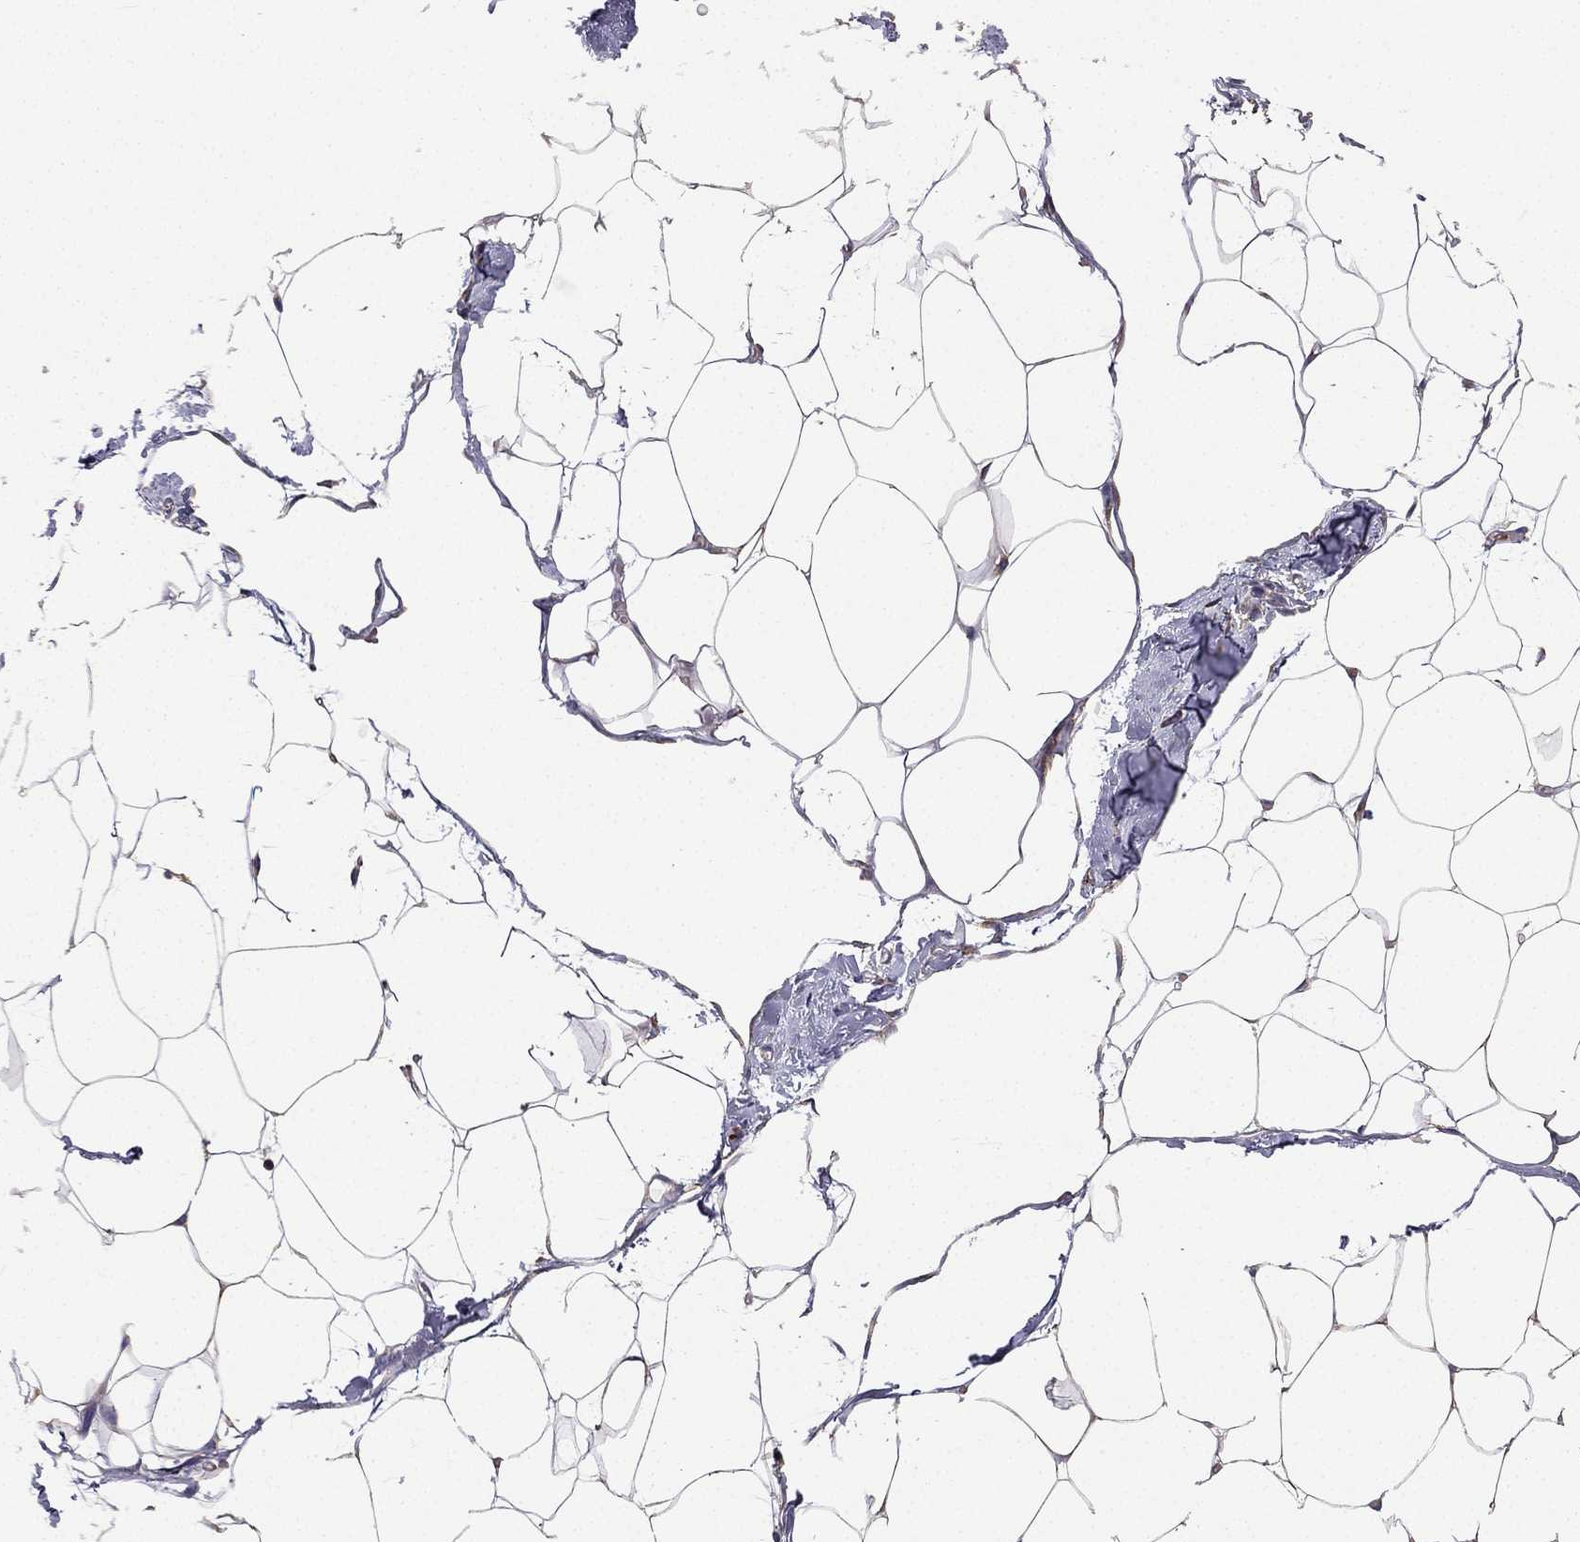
{"staining": {"intensity": "negative", "quantity": "none", "location": "none"}, "tissue": "adipose tissue", "cell_type": "Adipocytes", "image_type": "normal", "snomed": [{"axis": "morphology", "description": "Normal tissue, NOS"}, {"axis": "topography", "description": "Adipose tissue"}], "caption": "High power microscopy image of an immunohistochemistry (IHC) image of normal adipose tissue, revealing no significant positivity in adipocytes. (Stains: DAB (3,3'-diaminobenzidine) immunohistochemistry (IHC) with hematoxylin counter stain, Microscopy: brightfield microscopy at high magnification).", "gene": "MAP4", "patient": {"sex": "male", "age": 57}}